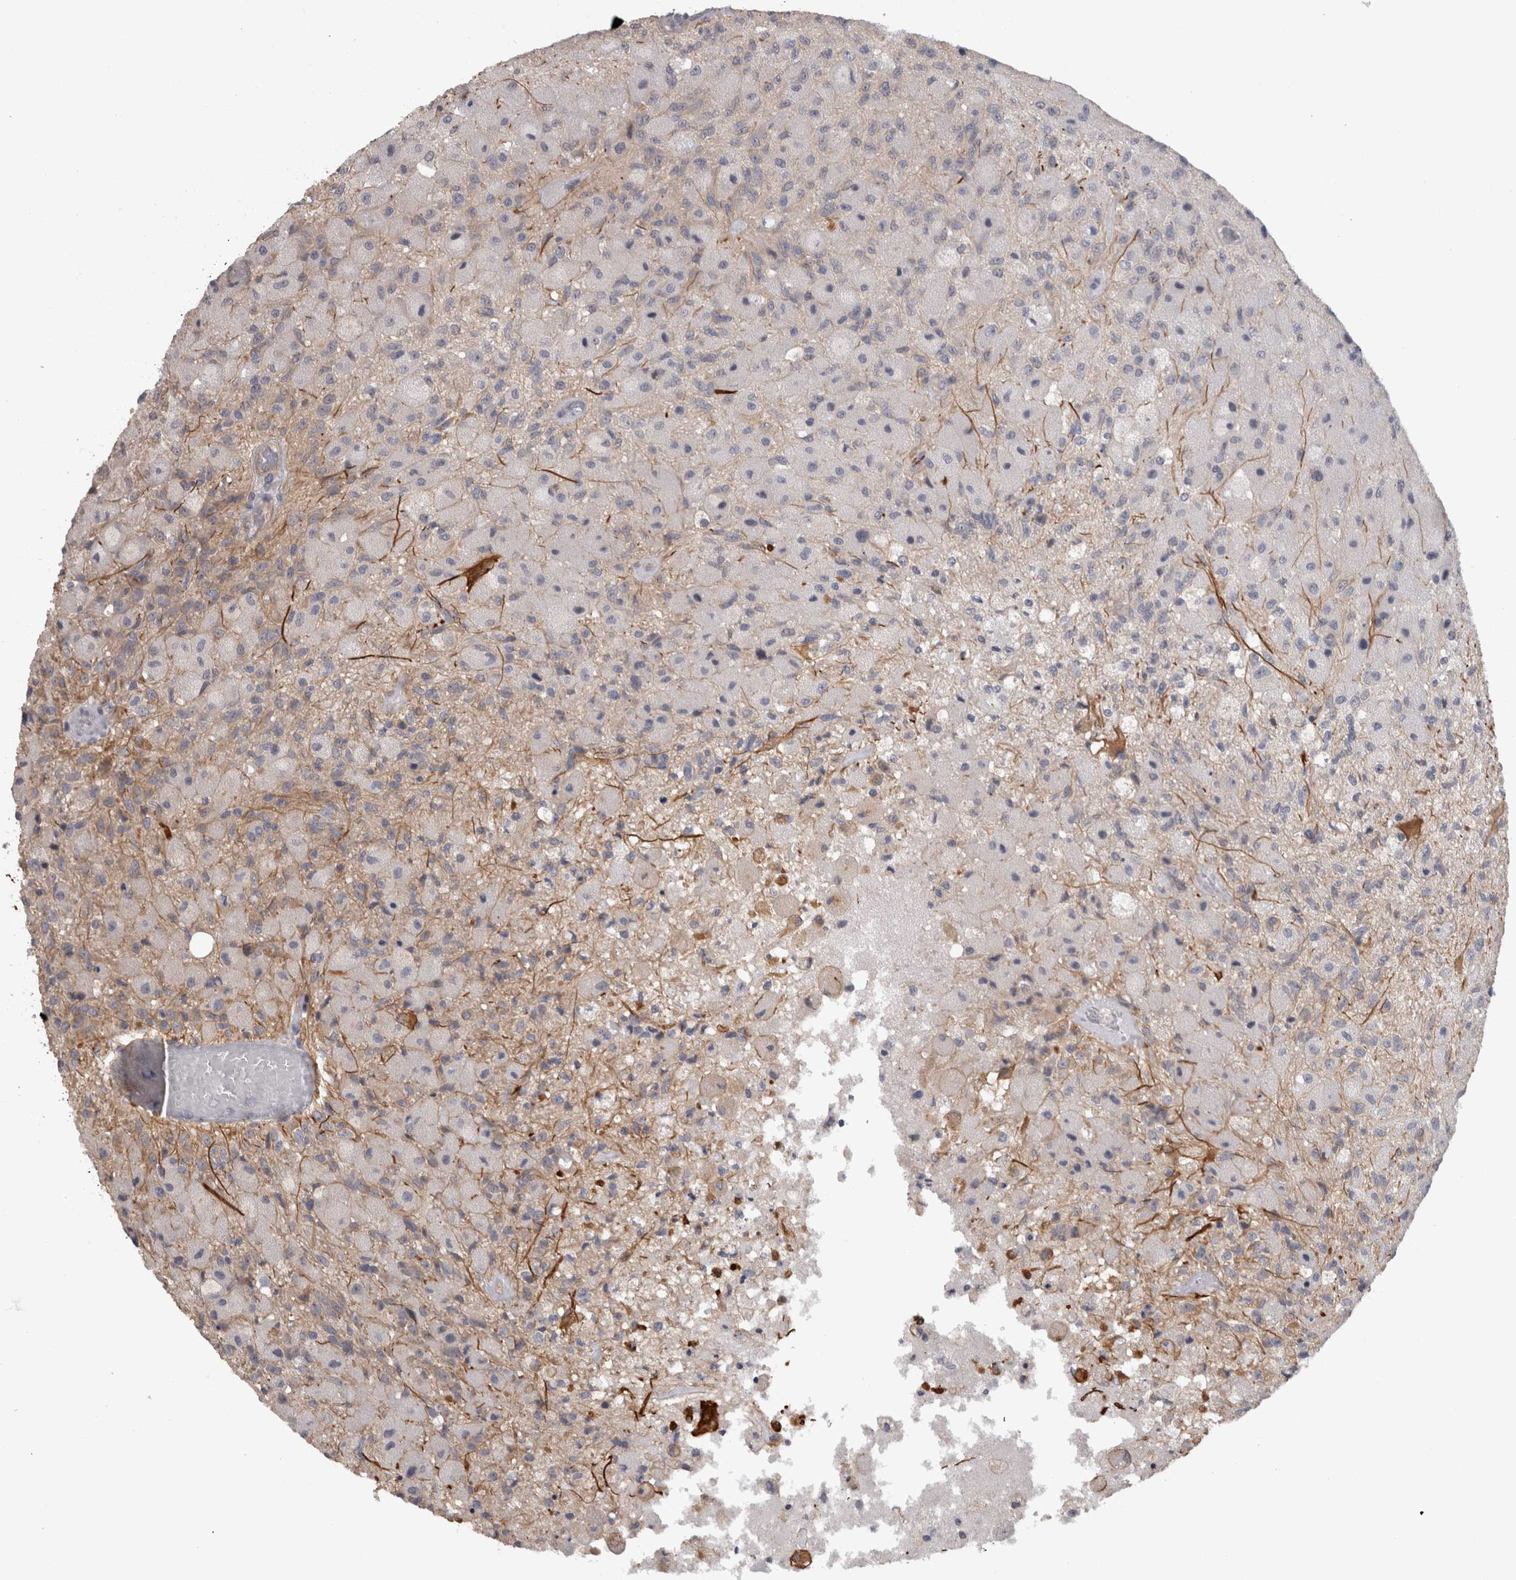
{"staining": {"intensity": "negative", "quantity": "none", "location": "none"}, "tissue": "glioma", "cell_type": "Tumor cells", "image_type": "cancer", "snomed": [{"axis": "morphology", "description": "Normal tissue, NOS"}, {"axis": "morphology", "description": "Glioma, malignant, High grade"}, {"axis": "topography", "description": "Cerebral cortex"}], "caption": "High magnification brightfield microscopy of malignant glioma (high-grade) stained with DAB (3,3'-diaminobenzidine) (brown) and counterstained with hematoxylin (blue): tumor cells show no significant expression. (Brightfield microscopy of DAB IHC at high magnification).", "gene": "RMDN1", "patient": {"sex": "male", "age": 77}}